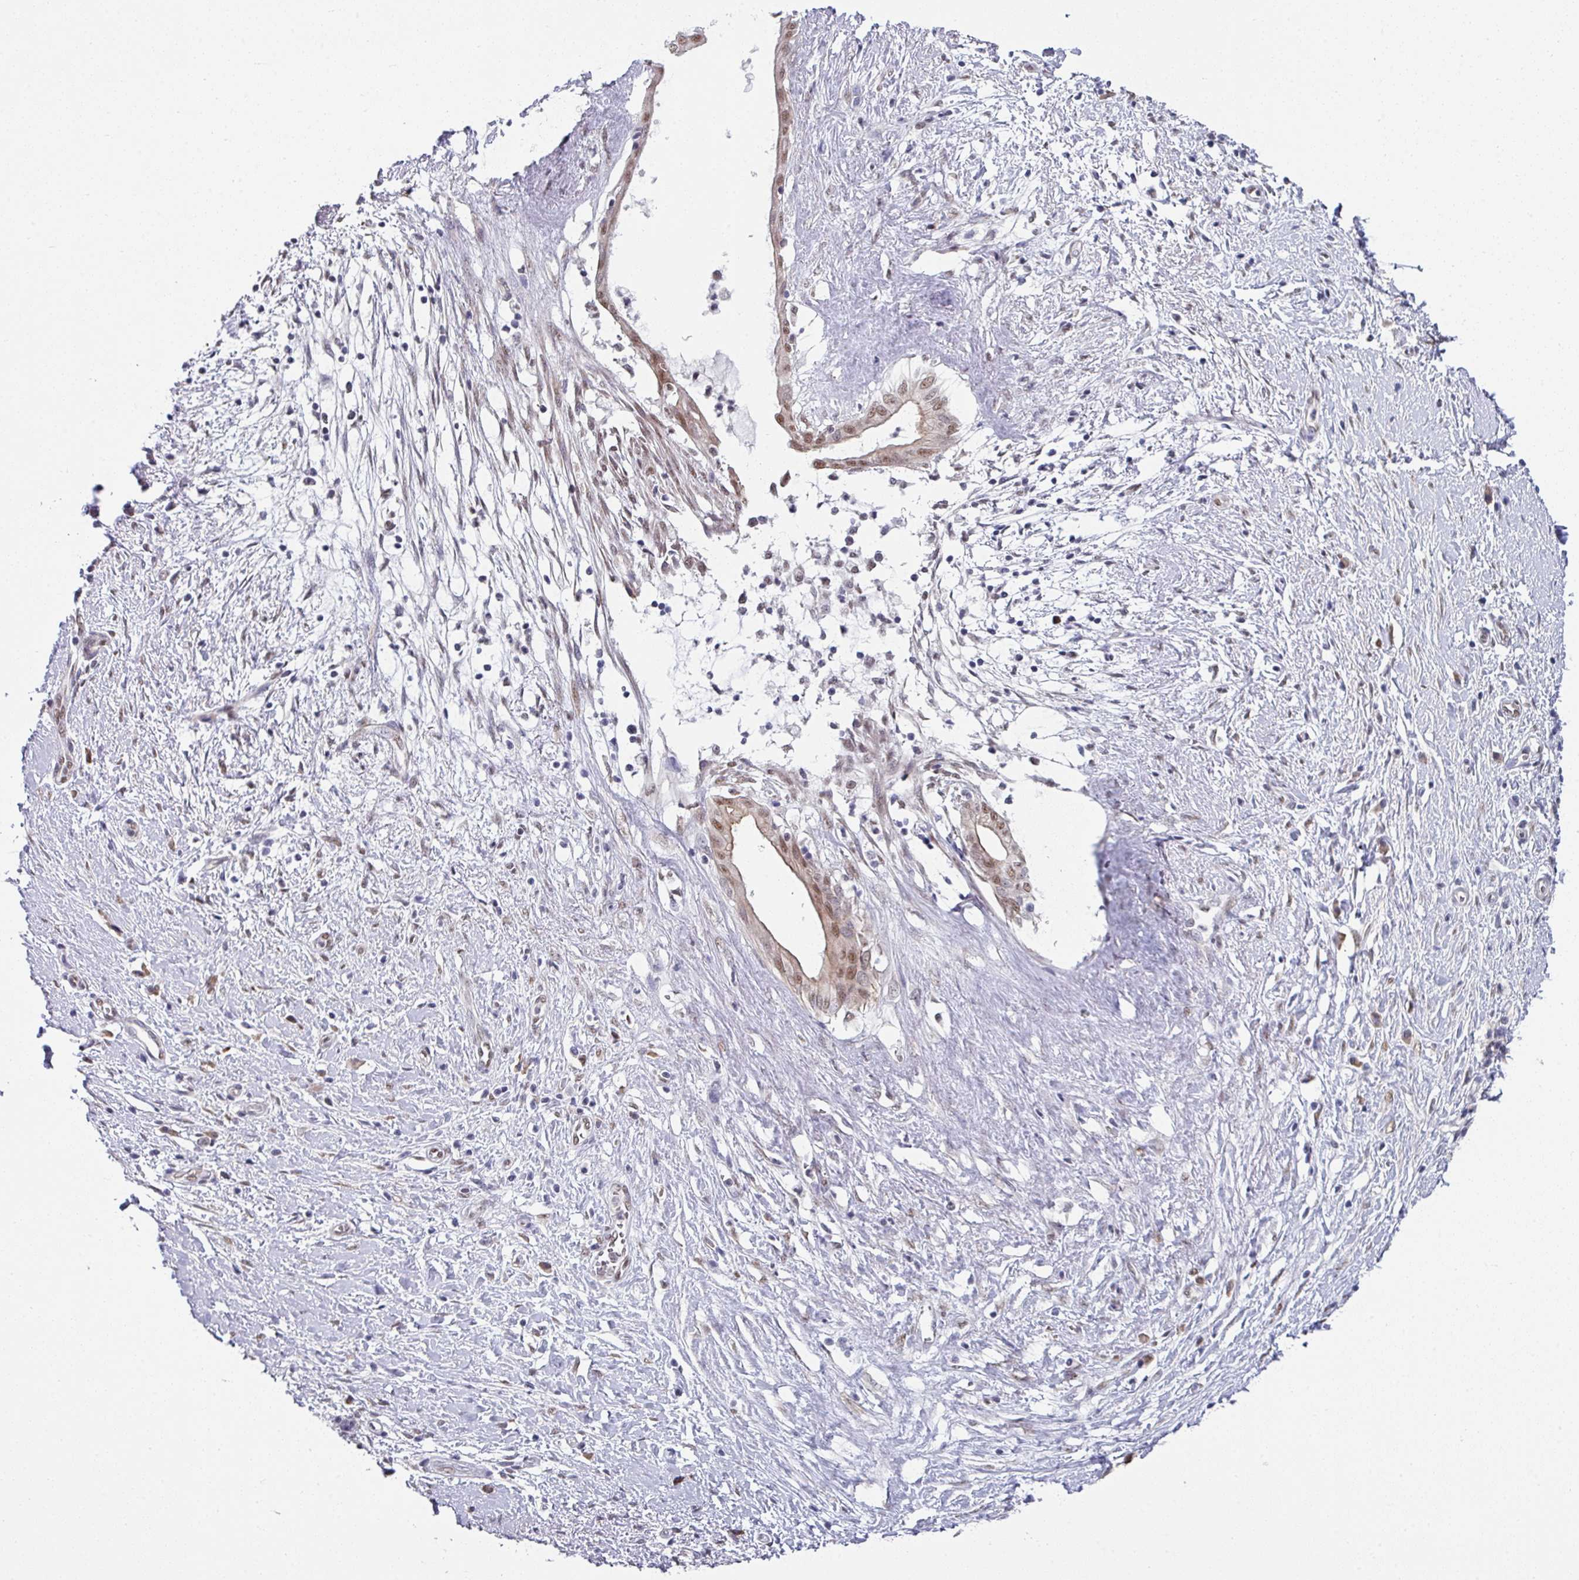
{"staining": {"intensity": "moderate", "quantity": ">75%", "location": "nuclear"}, "tissue": "pancreatic cancer", "cell_type": "Tumor cells", "image_type": "cancer", "snomed": [{"axis": "morphology", "description": "Adenocarcinoma, NOS"}, {"axis": "topography", "description": "Pancreas"}], "caption": "An image of human adenocarcinoma (pancreatic) stained for a protein reveals moderate nuclear brown staining in tumor cells.", "gene": "TMED5", "patient": {"sex": "male", "age": 50}}